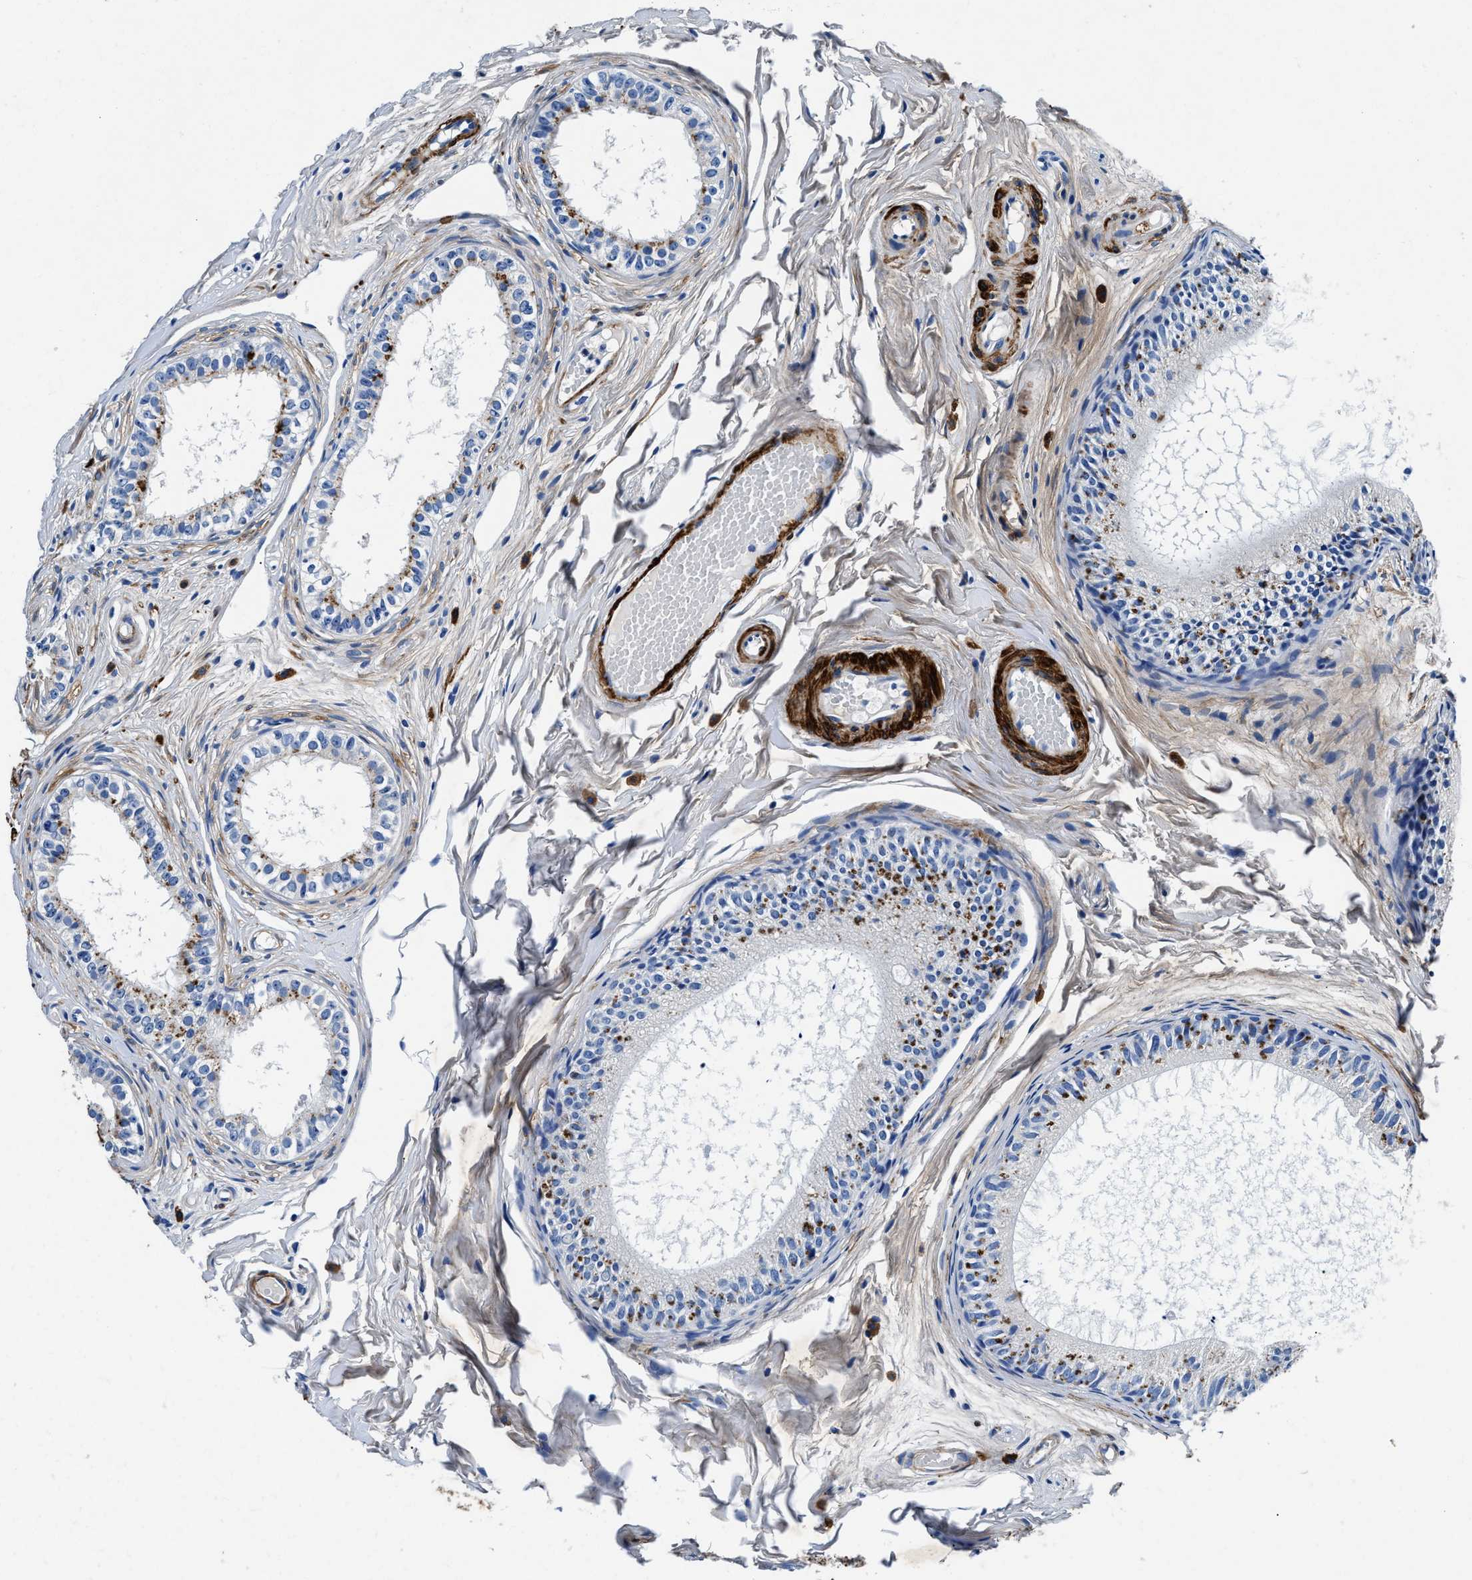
{"staining": {"intensity": "moderate", "quantity": "<25%", "location": "cytoplasmic/membranous"}, "tissue": "epididymis", "cell_type": "Glandular cells", "image_type": "normal", "snomed": [{"axis": "morphology", "description": "Normal tissue, NOS"}, {"axis": "topography", "description": "Epididymis"}], "caption": "Human epididymis stained with a brown dye reveals moderate cytoplasmic/membranous positive staining in approximately <25% of glandular cells.", "gene": "TEX261", "patient": {"sex": "male", "age": 46}}